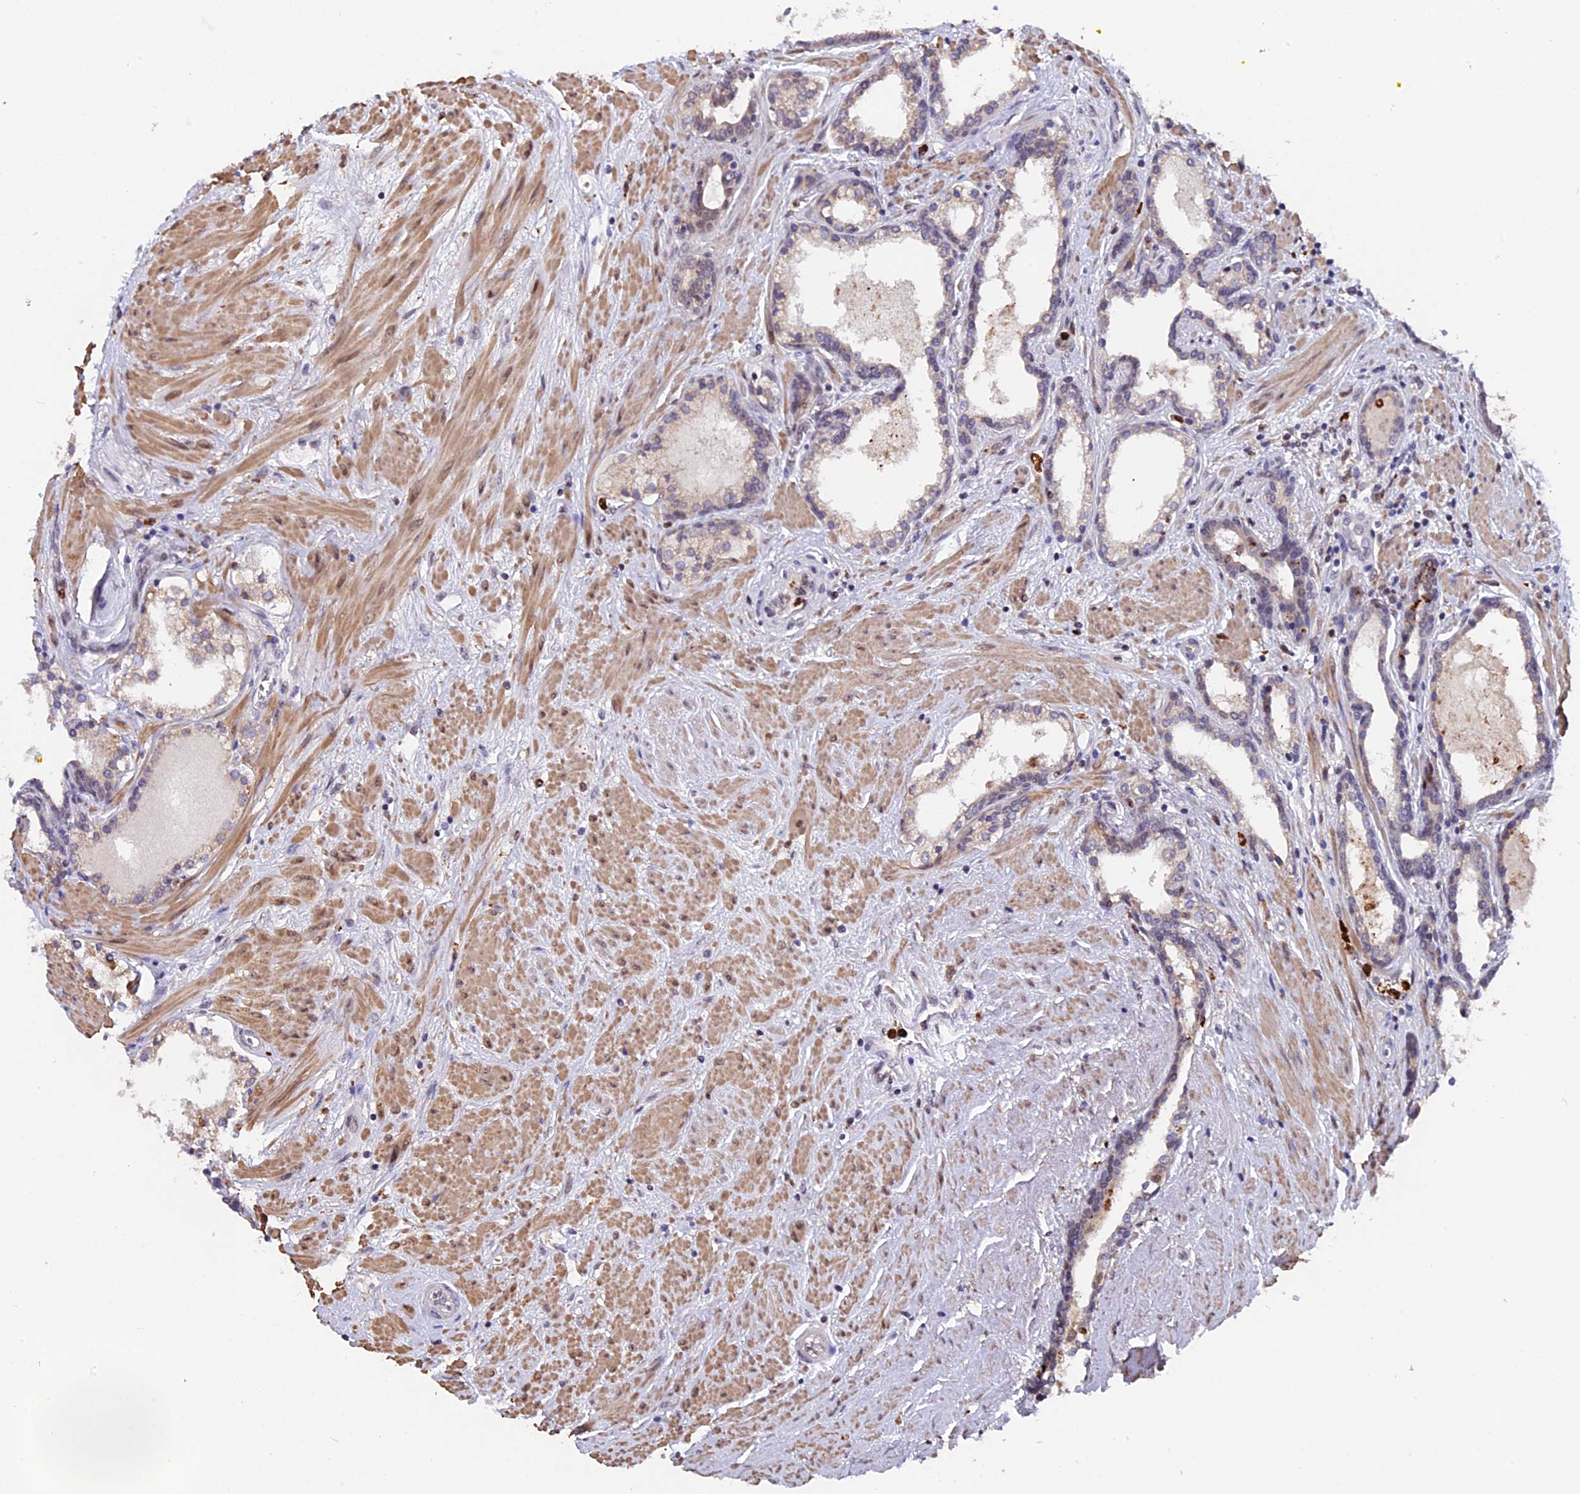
{"staining": {"intensity": "negative", "quantity": "none", "location": "none"}, "tissue": "prostate cancer", "cell_type": "Tumor cells", "image_type": "cancer", "snomed": [{"axis": "morphology", "description": "Adenocarcinoma, High grade"}, {"axis": "topography", "description": "Prostate"}], "caption": "This is an IHC histopathology image of human prostate adenocarcinoma (high-grade). There is no expression in tumor cells.", "gene": "FAM118B", "patient": {"sex": "male", "age": 58}}